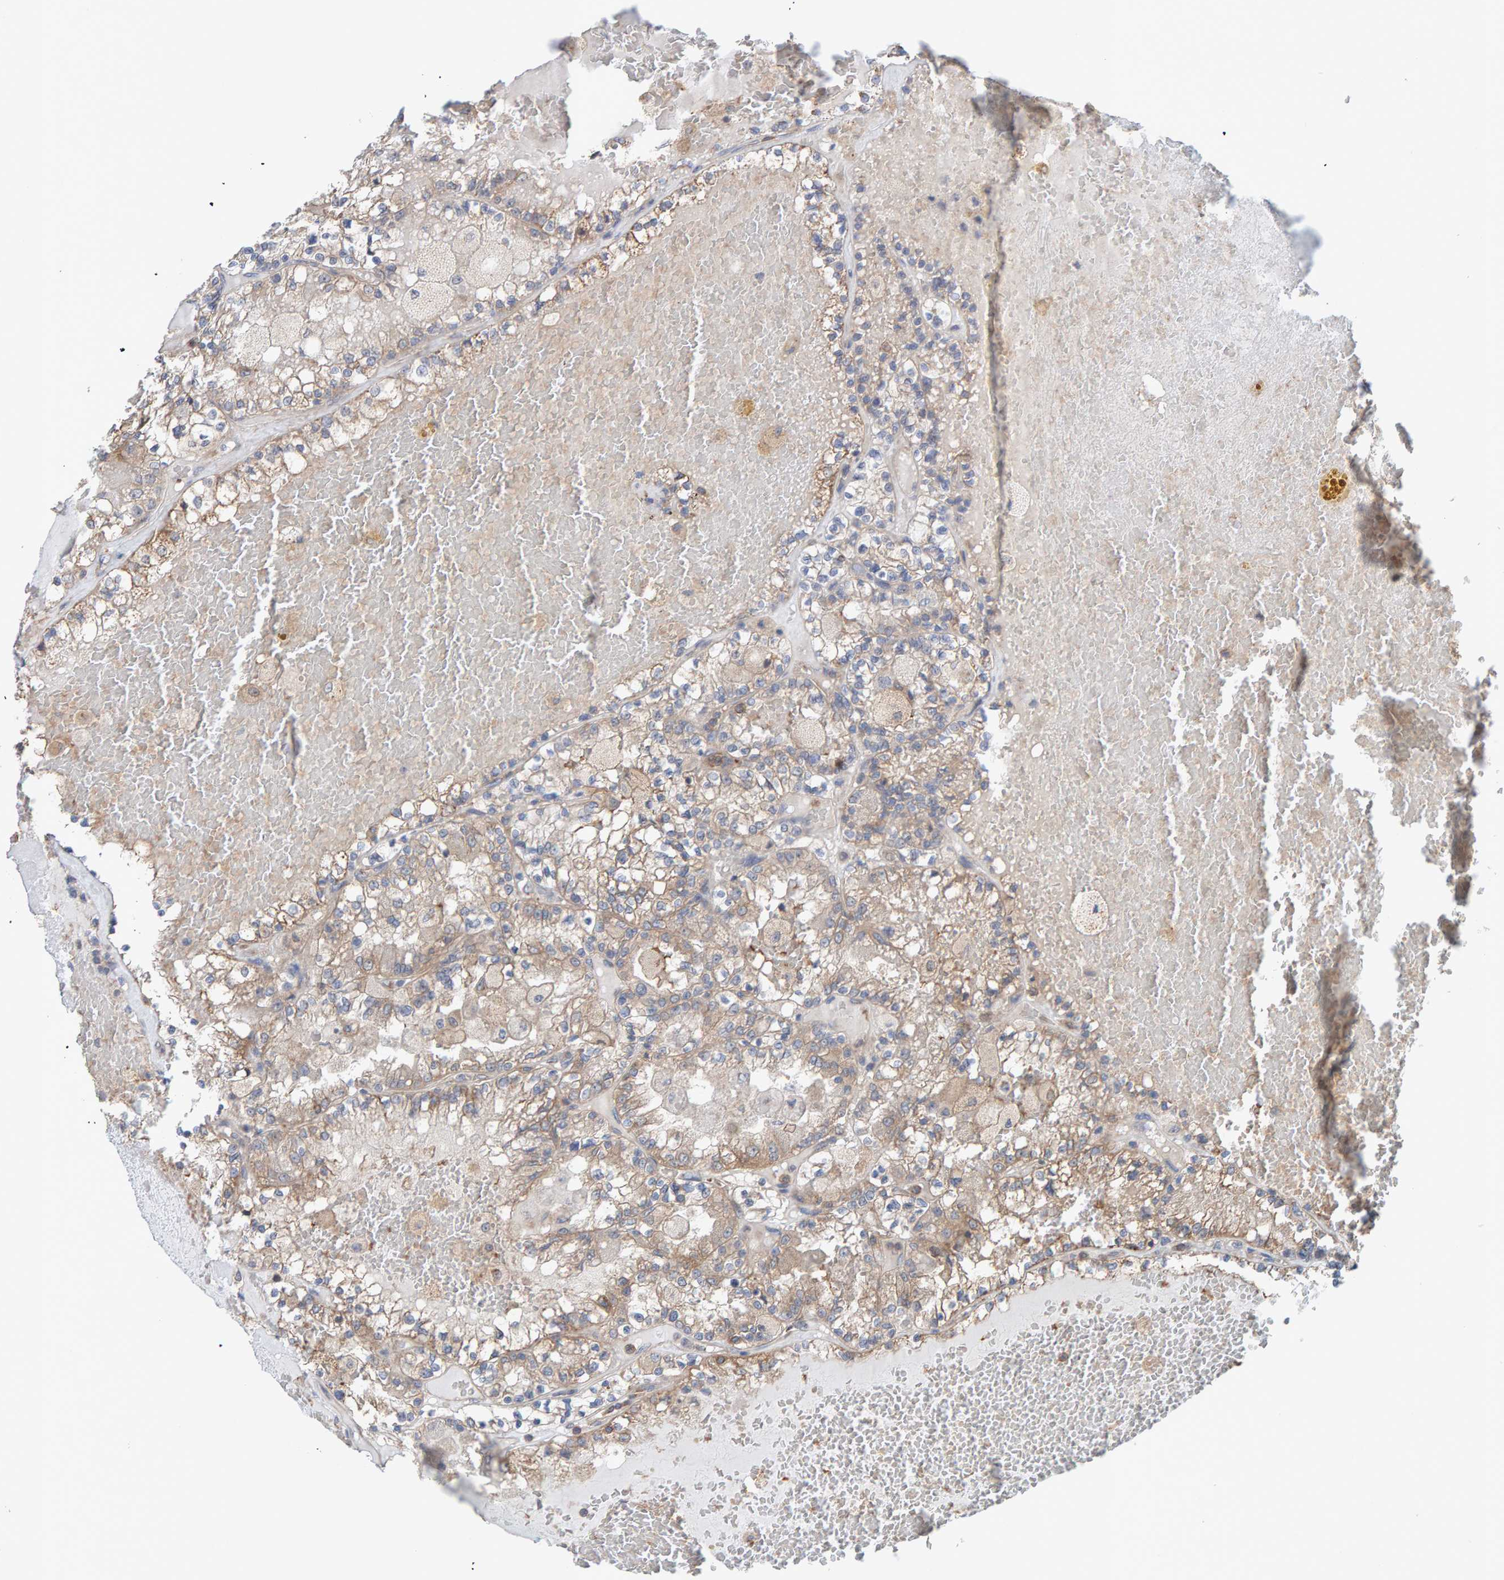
{"staining": {"intensity": "weak", "quantity": "25%-75%", "location": "cytoplasmic/membranous"}, "tissue": "renal cancer", "cell_type": "Tumor cells", "image_type": "cancer", "snomed": [{"axis": "morphology", "description": "Adenocarcinoma, NOS"}, {"axis": "topography", "description": "Kidney"}], "caption": "High-power microscopy captured an immunohistochemistry histopathology image of renal cancer, revealing weak cytoplasmic/membranous positivity in approximately 25%-75% of tumor cells. (DAB = brown stain, brightfield microscopy at high magnification).", "gene": "UBAP1", "patient": {"sex": "female", "age": 56}}